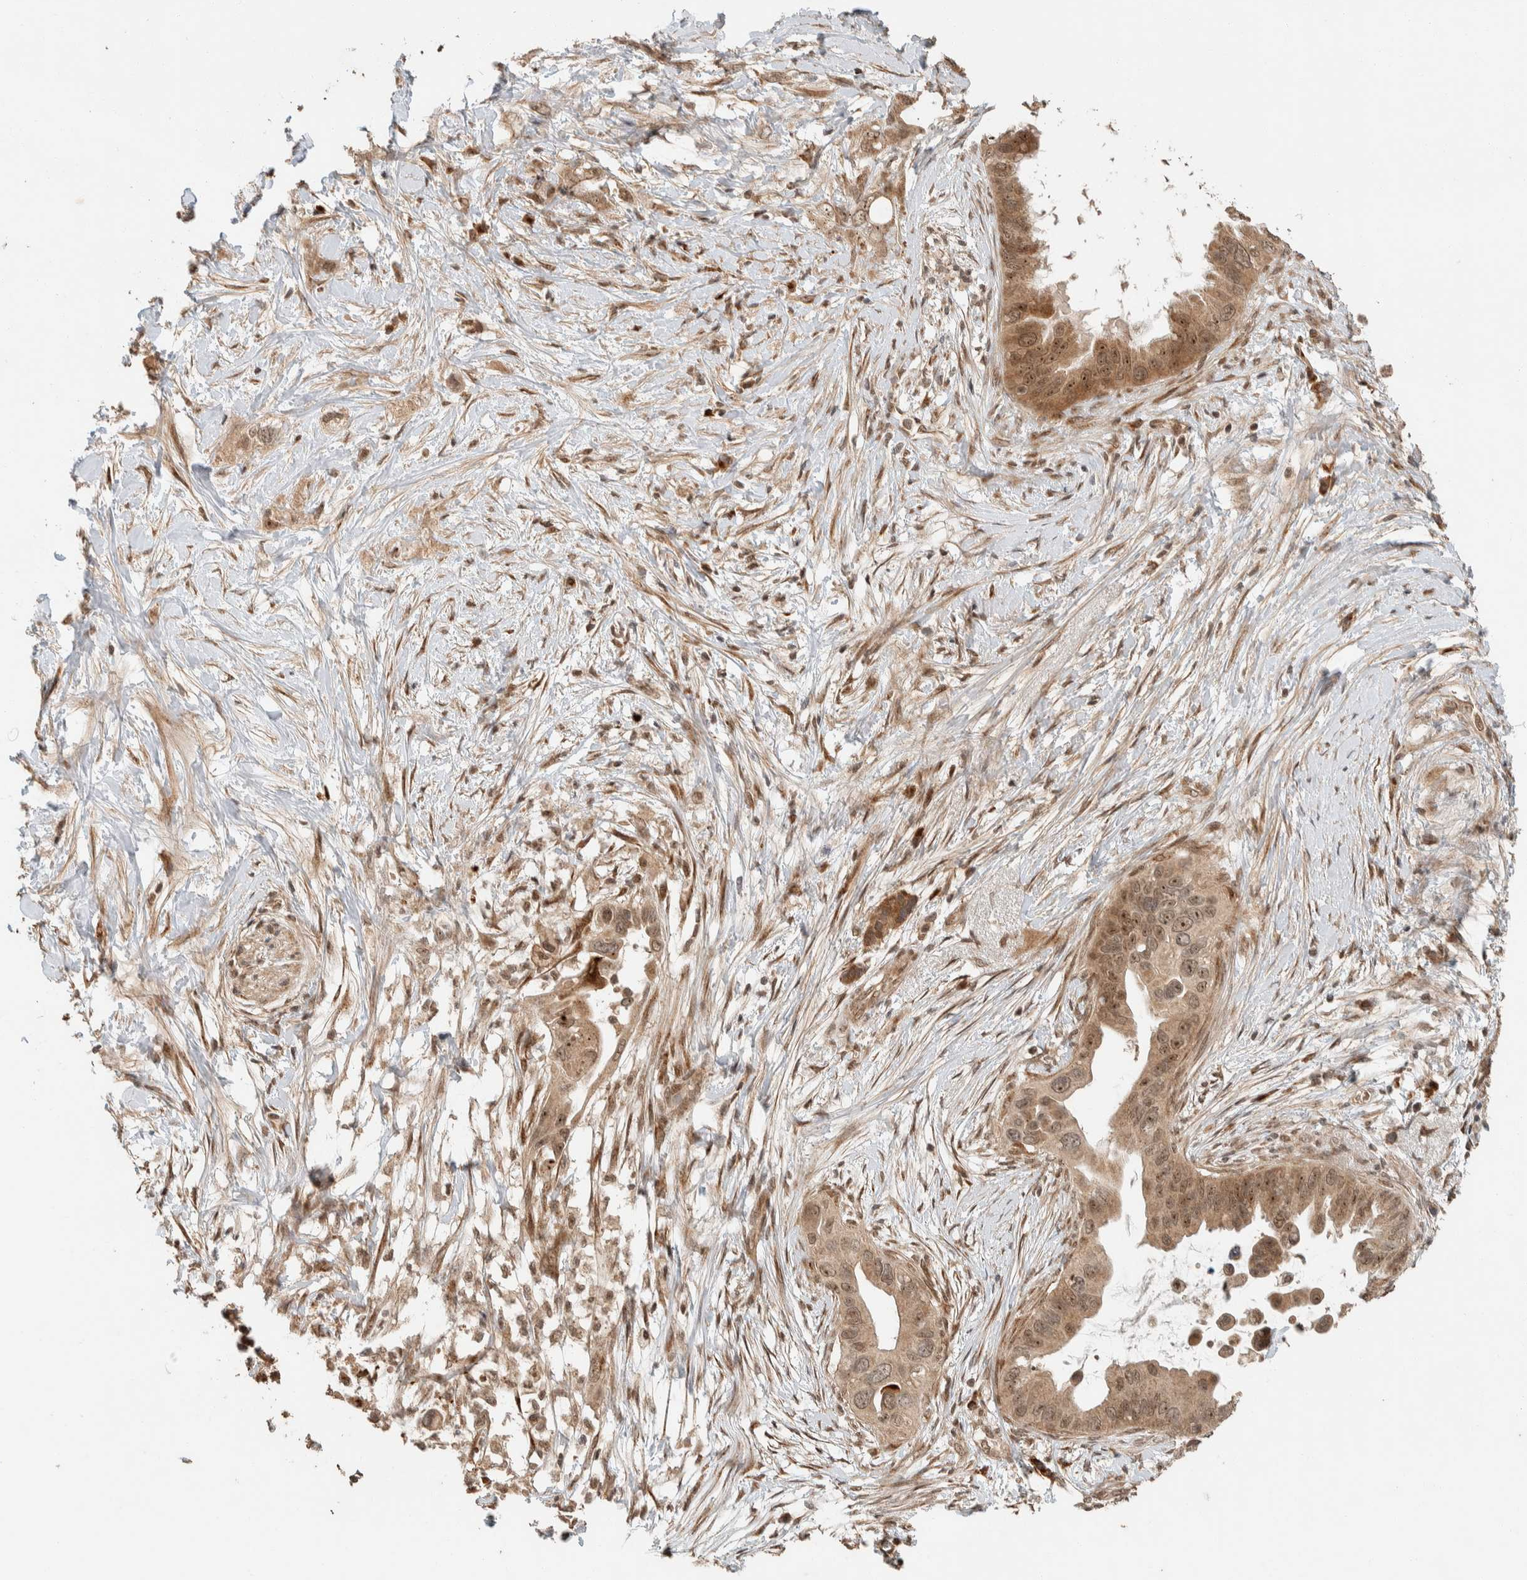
{"staining": {"intensity": "moderate", "quantity": ">75%", "location": "cytoplasmic/membranous,nuclear"}, "tissue": "pancreatic cancer", "cell_type": "Tumor cells", "image_type": "cancer", "snomed": [{"axis": "morphology", "description": "Adenocarcinoma, NOS"}, {"axis": "topography", "description": "Pancreas"}], "caption": "Immunohistochemistry histopathology image of neoplastic tissue: human adenocarcinoma (pancreatic) stained using immunohistochemistry exhibits medium levels of moderate protein expression localized specifically in the cytoplasmic/membranous and nuclear of tumor cells, appearing as a cytoplasmic/membranous and nuclear brown color.", "gene": "ZBTB2", "patient": {"sex": "female", "age": 56}}